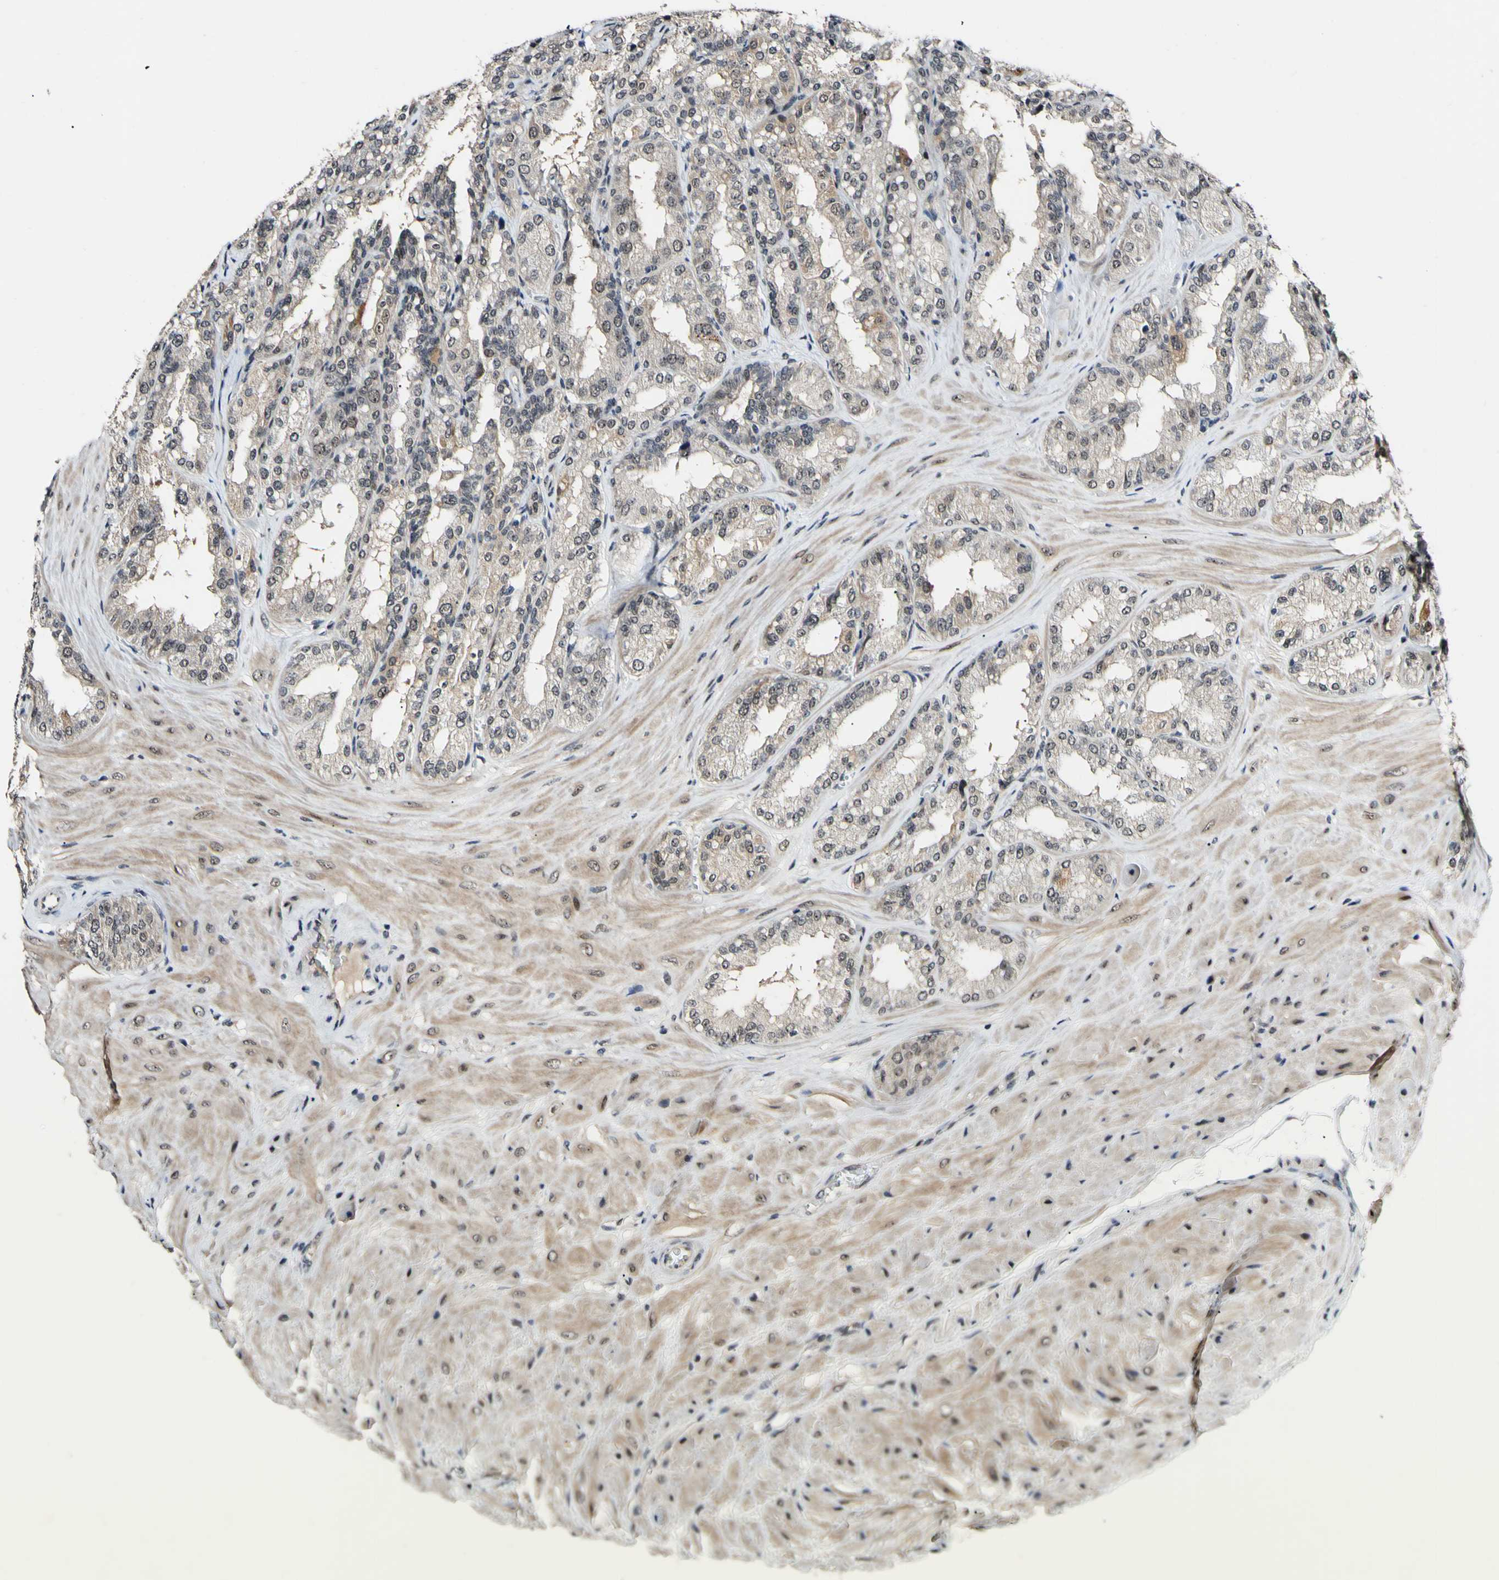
{"staining": {"intensity": "weak", "quantity": ">75%", "location": "cytoplasmic/membranous"}, "tissue": "seminal vesicle", "cell_type": "Glandular cells", "image_type": "normal", "snomed": [{"axis": "morphology", "description": "Normal tissue, NOS"}, {"axis": "topography", "description": "Prostate"}, {"axis": "topography", "description": "Seminal veicle"}], "caption": "Immunohistochemistry (IHC) image of normal seminal vesicle: seminal vesicle stained using immunohistochemistry (IHC) demonstrates low levels of weak protein expression localized specifically in the cytoplasmic/membranous of glandular cells, appearing as a cytoplasmic/membranous brown color.", "gene": "POLR2F", "patient": {"sex": "male", "age": 51}}